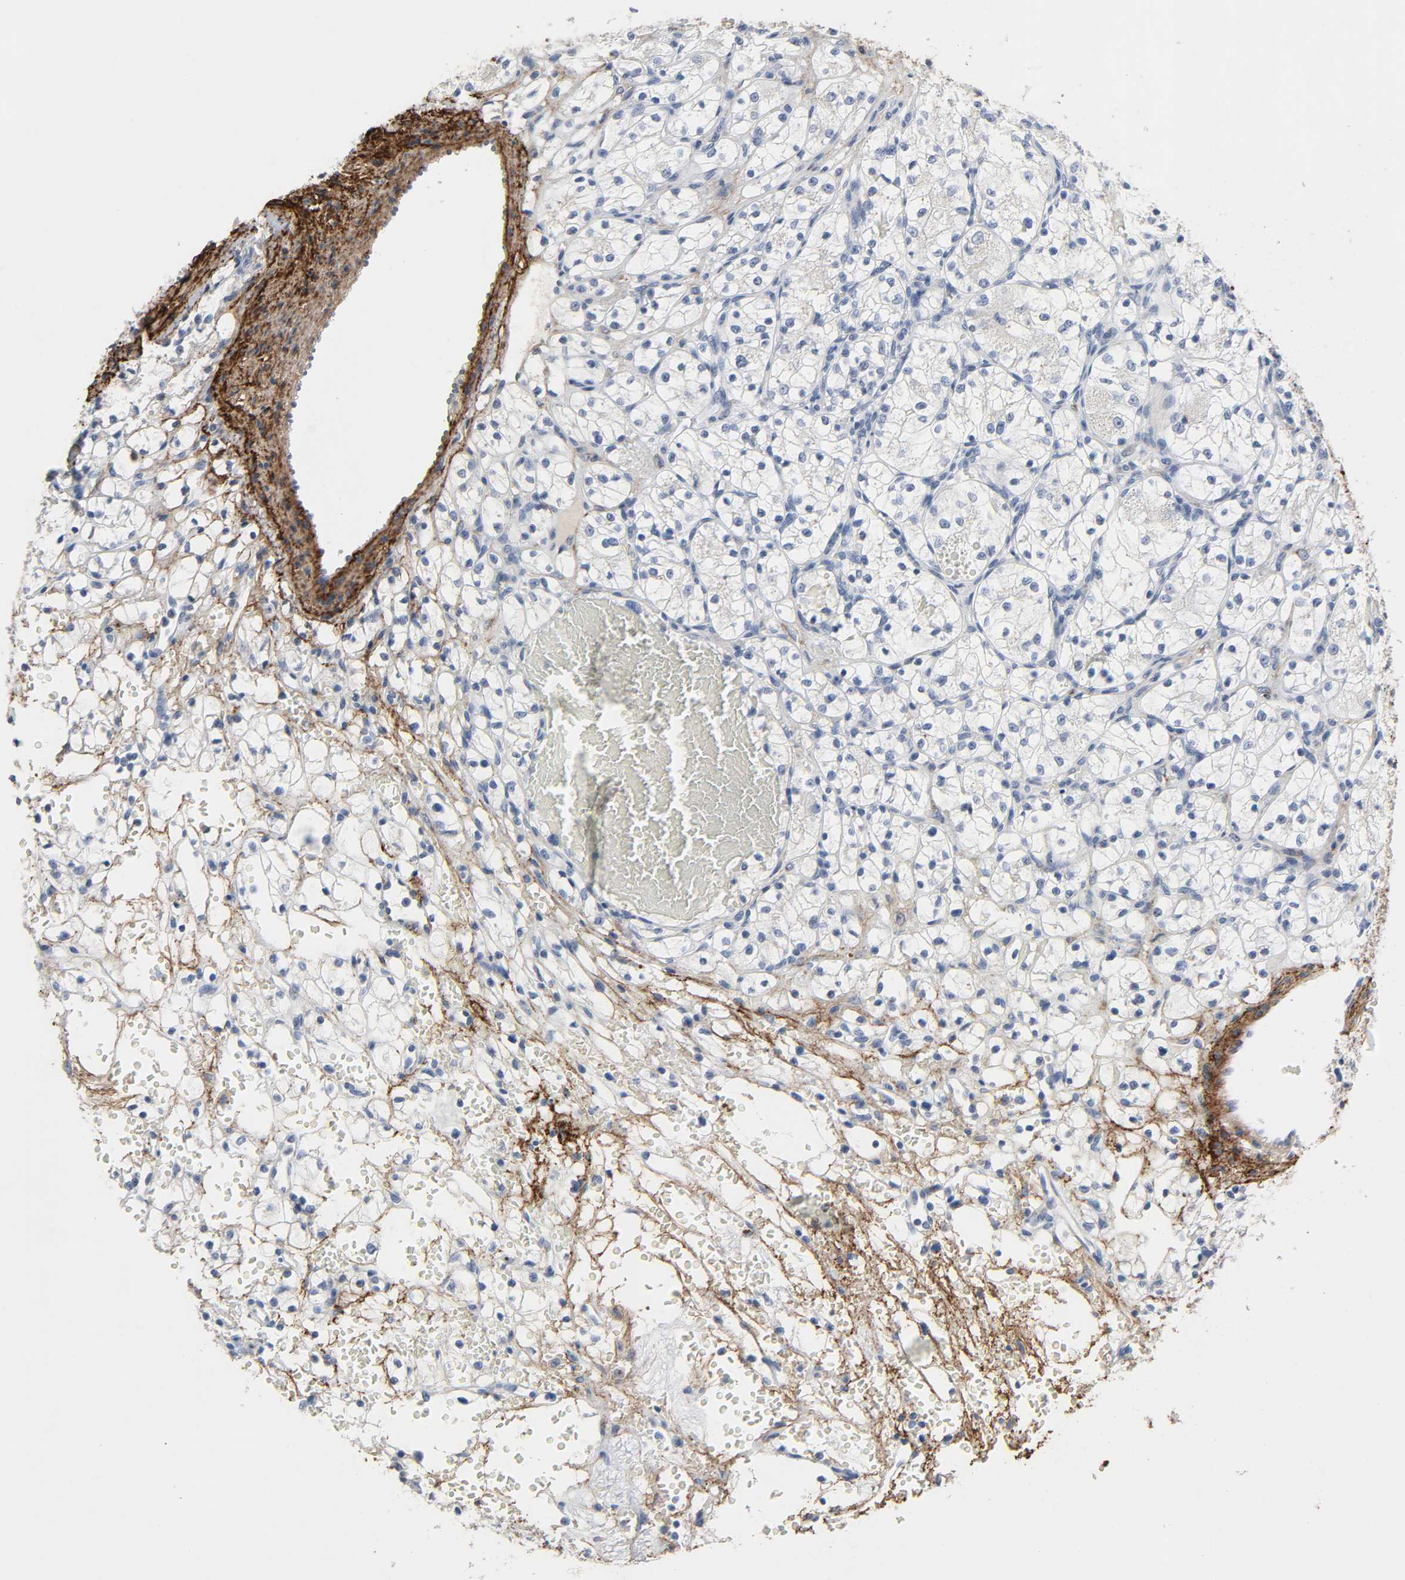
{"staining": {"intensity": "negative", "quantity": "none", "location": "none"}, "tissue": "renal cancer", "cell_type": "Tumor cells", "image_type": "cancer", "snomed": [{"axis": "morphology", "description": "Adenocarcinoma, NOS"}, {"axis": "topography", "description": "Kidney"}], "caption": "This is a photomicrograph of immunohistochemistry (IHC) staining of adenocarcinoma (renal), which shows no positivity in tumor cells.", "gene": "FBLN5", "patient": {"sex": "female", "age": 60}}